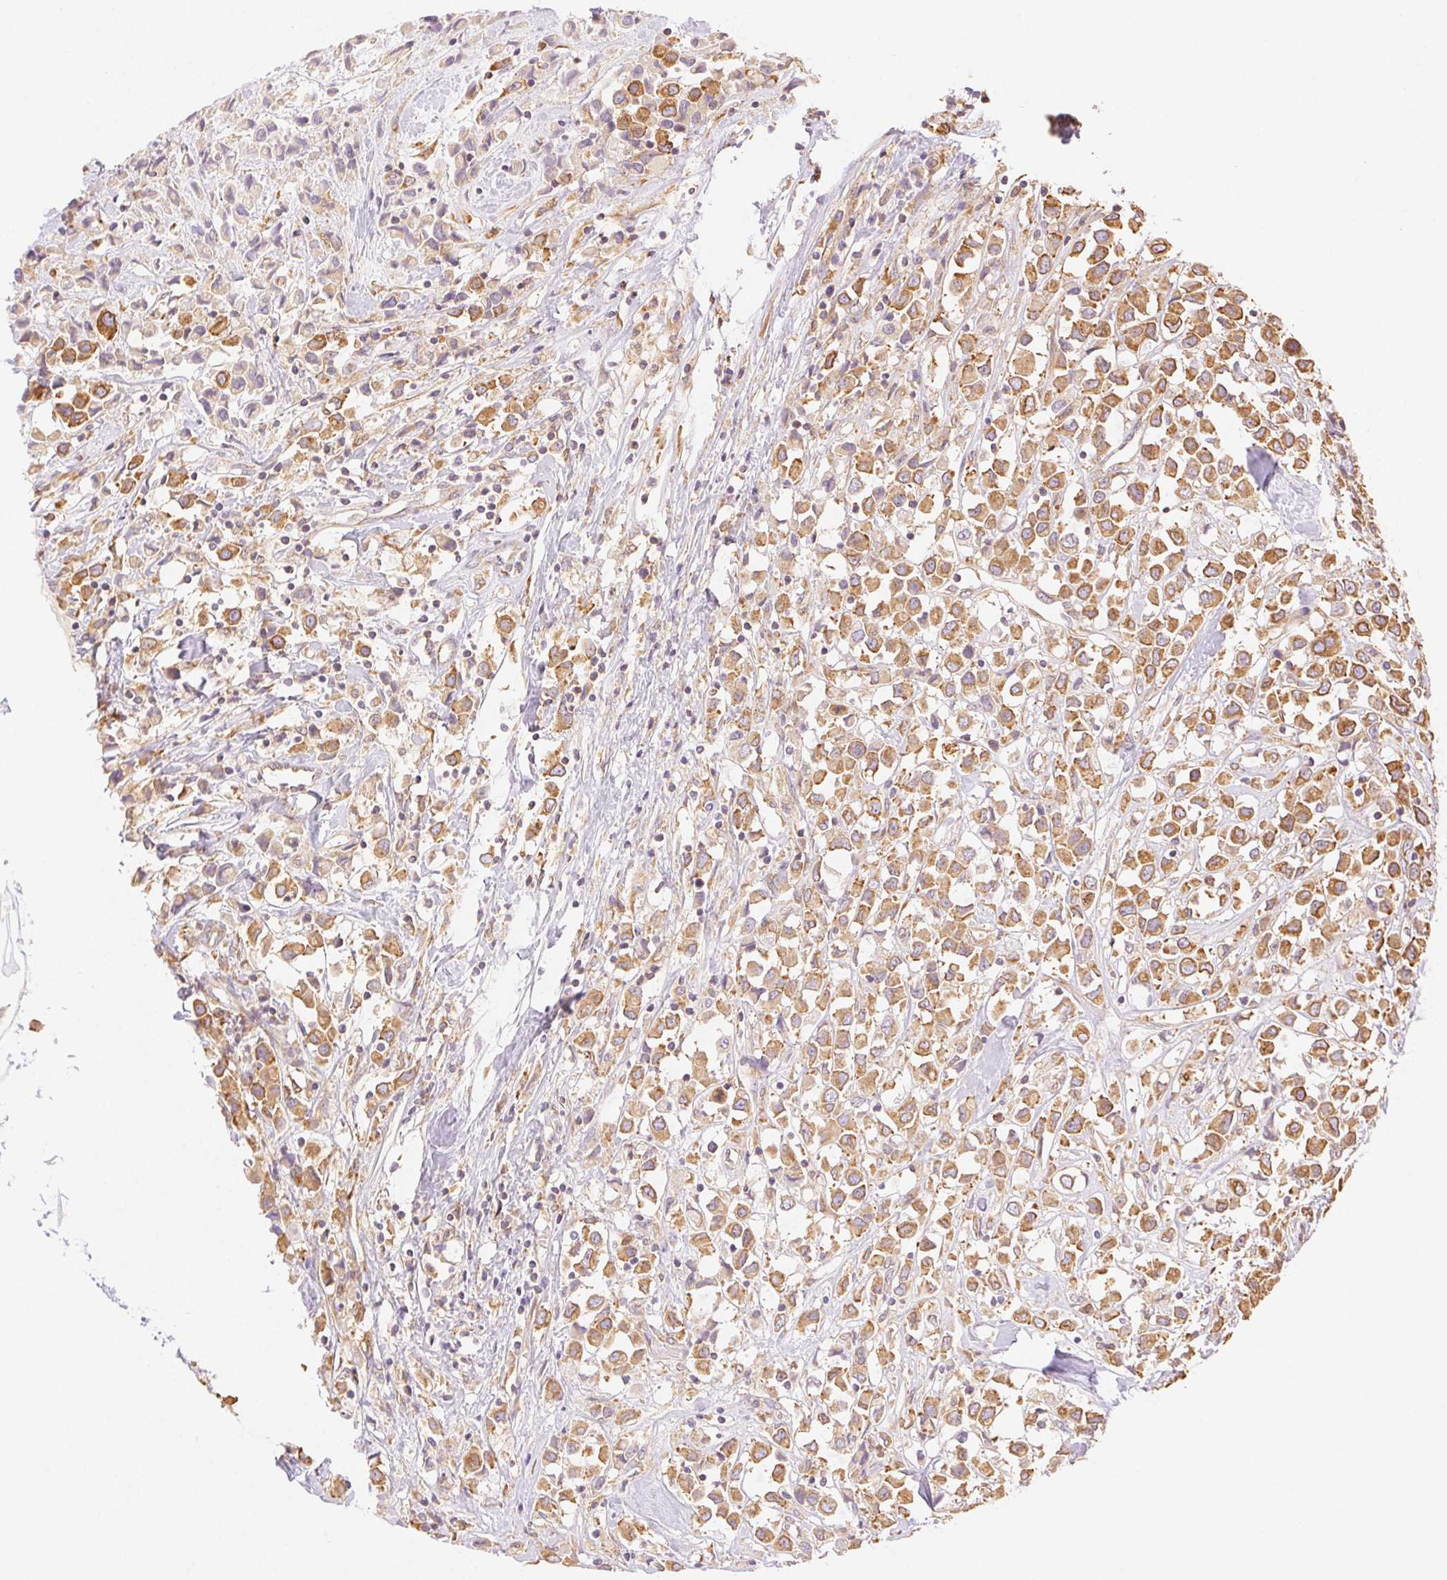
{"staining": {"intensity": "moderate", "quantity": ">75%", "location": "cytoplasmic/membranous"}, "tissue": "breast cancer", "cell_type": "Tumor cells", "image_type": "cancer", "snomed": [{"axis": "morphology", "description": "Duct carcinoma"}, {"axis": "topography", "description": "Breast"}], "caption": "Breast cancer was stained to show a protein in brown. There is medium levels of moderate cytoplasmic/membranous staining in about >75% of tumor cells.", "gene": "ENTREP1", "patient": {"sex": "female", "age": 61}}